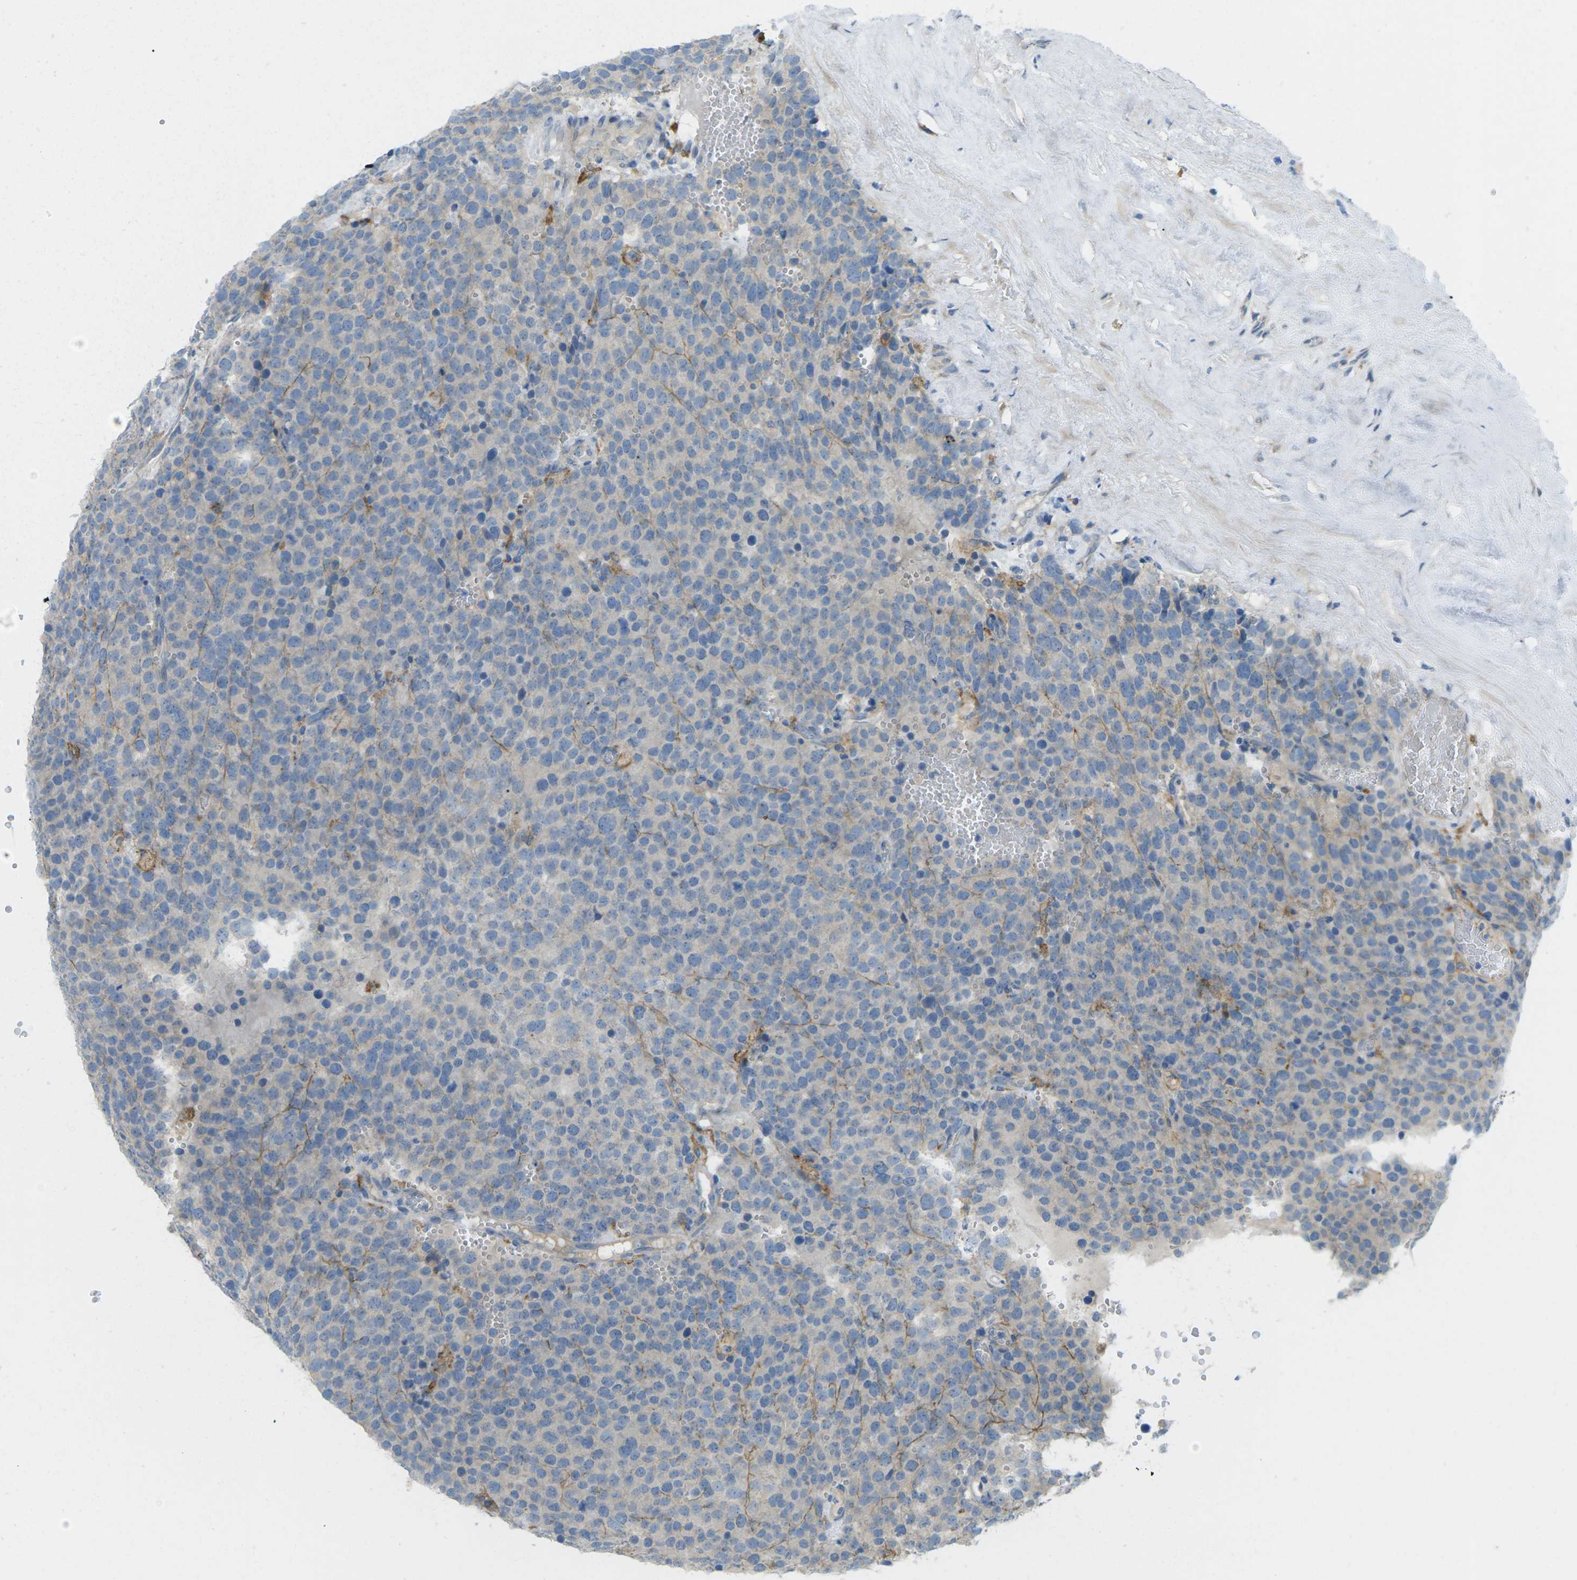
{"staining": {"intensity": "negative", "quantity": "none", "location": "none"}, "tissue": "testis cancer", "cell_type": "Tumor cells", "image_type": "cancer", "snomed": [{"axis": "morphology", "description": "Normal tissue, NOS"}, {"axis": "morphology", "description": "Seminoma, NOS"}, {"axis": "topography", "description": "Testis"}], "caption": "This is an immunohistochemistry micrograph of human testis cancer. There is no expression in tumor cells.", "gene": "MYLK4", "patient": {"sex": "male", "age": 71}}